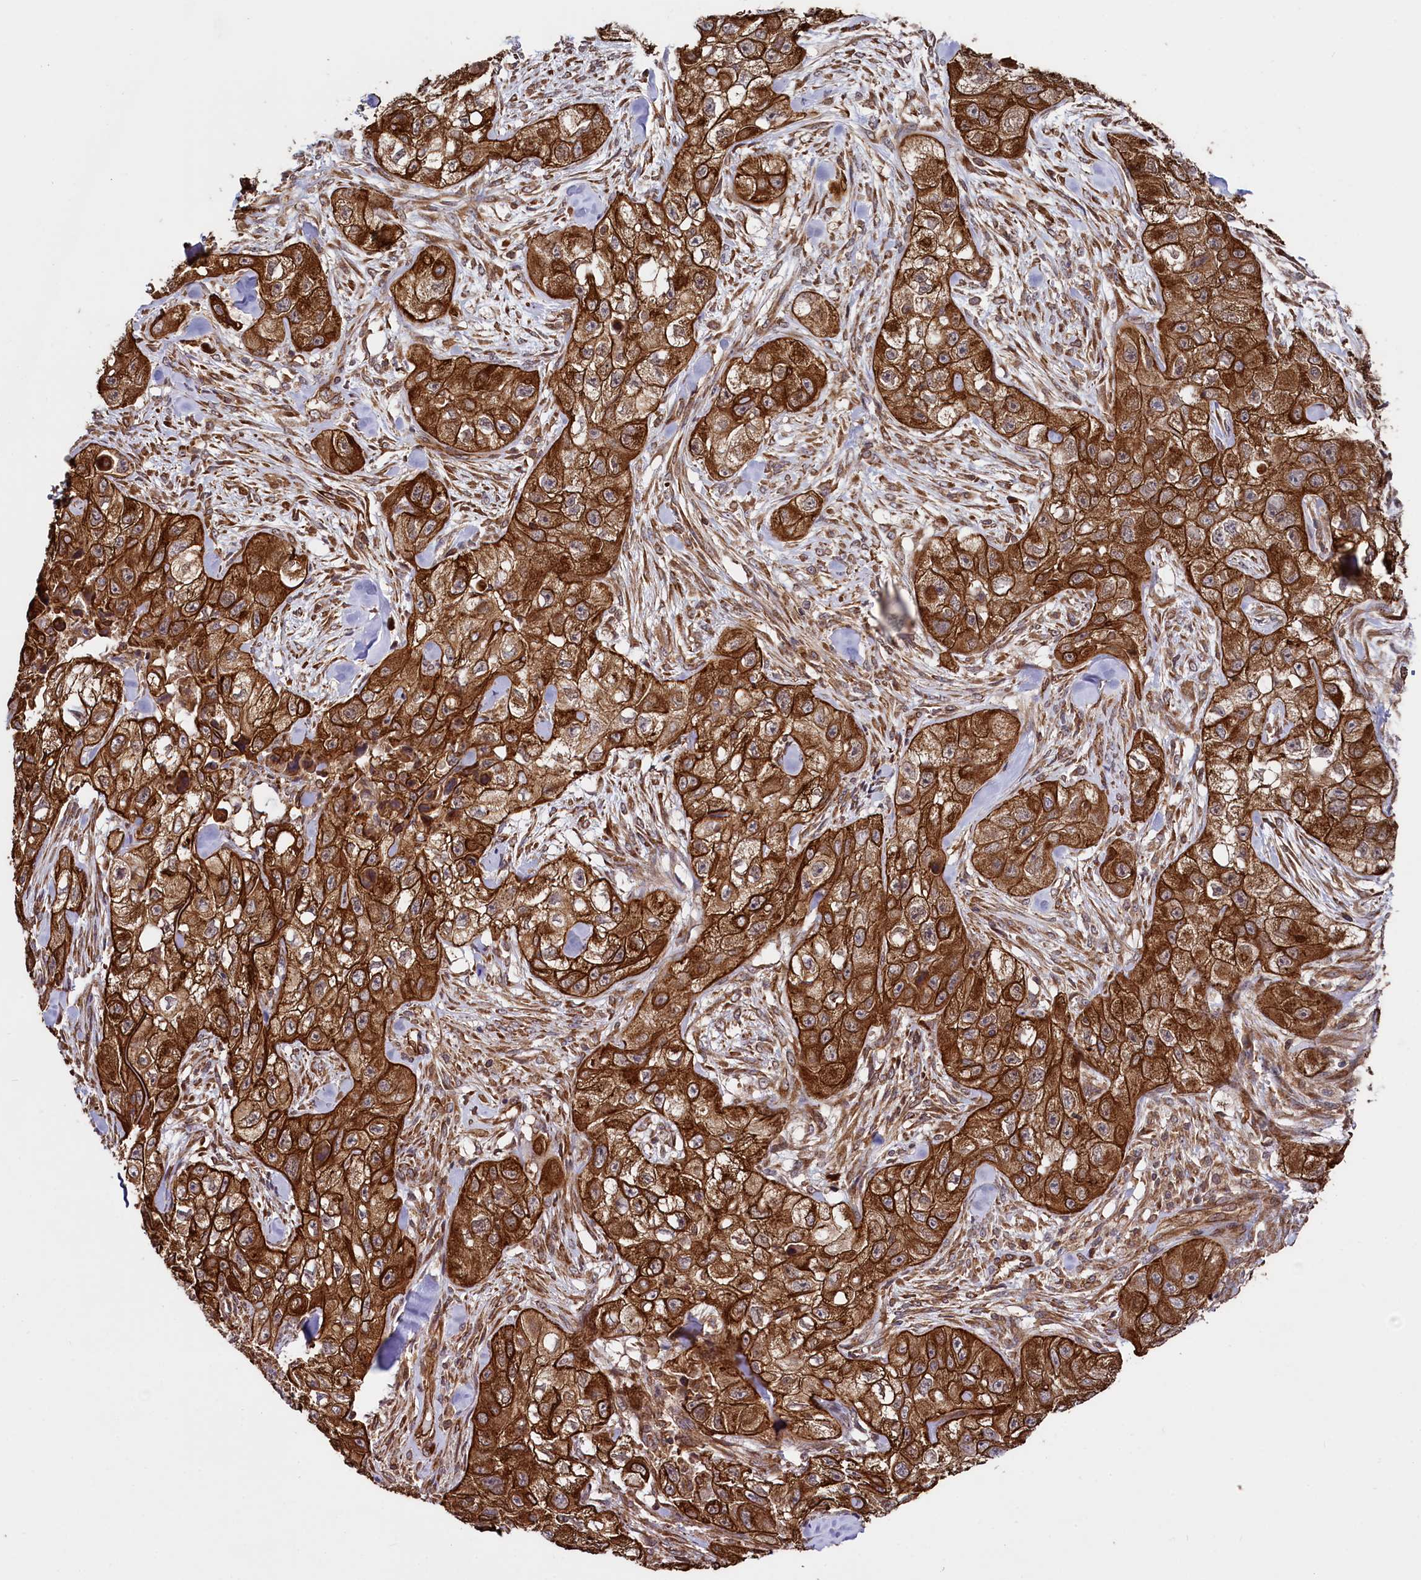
{"staining": {"intensity": "strong", "quantity": ">75%", "location": "cytoplasmic/membranous"}, "tissue": "skin cancer", "cell_type": "Tumor cells", "image_type": "cancer", "snomed": [{"axis": "morphology", "description": "Squamous cell carcinoma, NOS"}, {"axis": "topography", "description": "Skin"}, {"axis": "topography", "description": "Subcutis"}], "caption": "Immunohistochemistry (IHC) photomicrograph of neoplastic tissue: human skin cancer (squamous cell carcinoma) stained using immunohistochemistry shows high levels of strong protein expression localized specifically in the cytoplasmic/membranous of tumor cells, appearing as a cytoplasmic/membranous brown color.", "gene": "SVIP", "patient": {"sex": "male", "age": 73}}